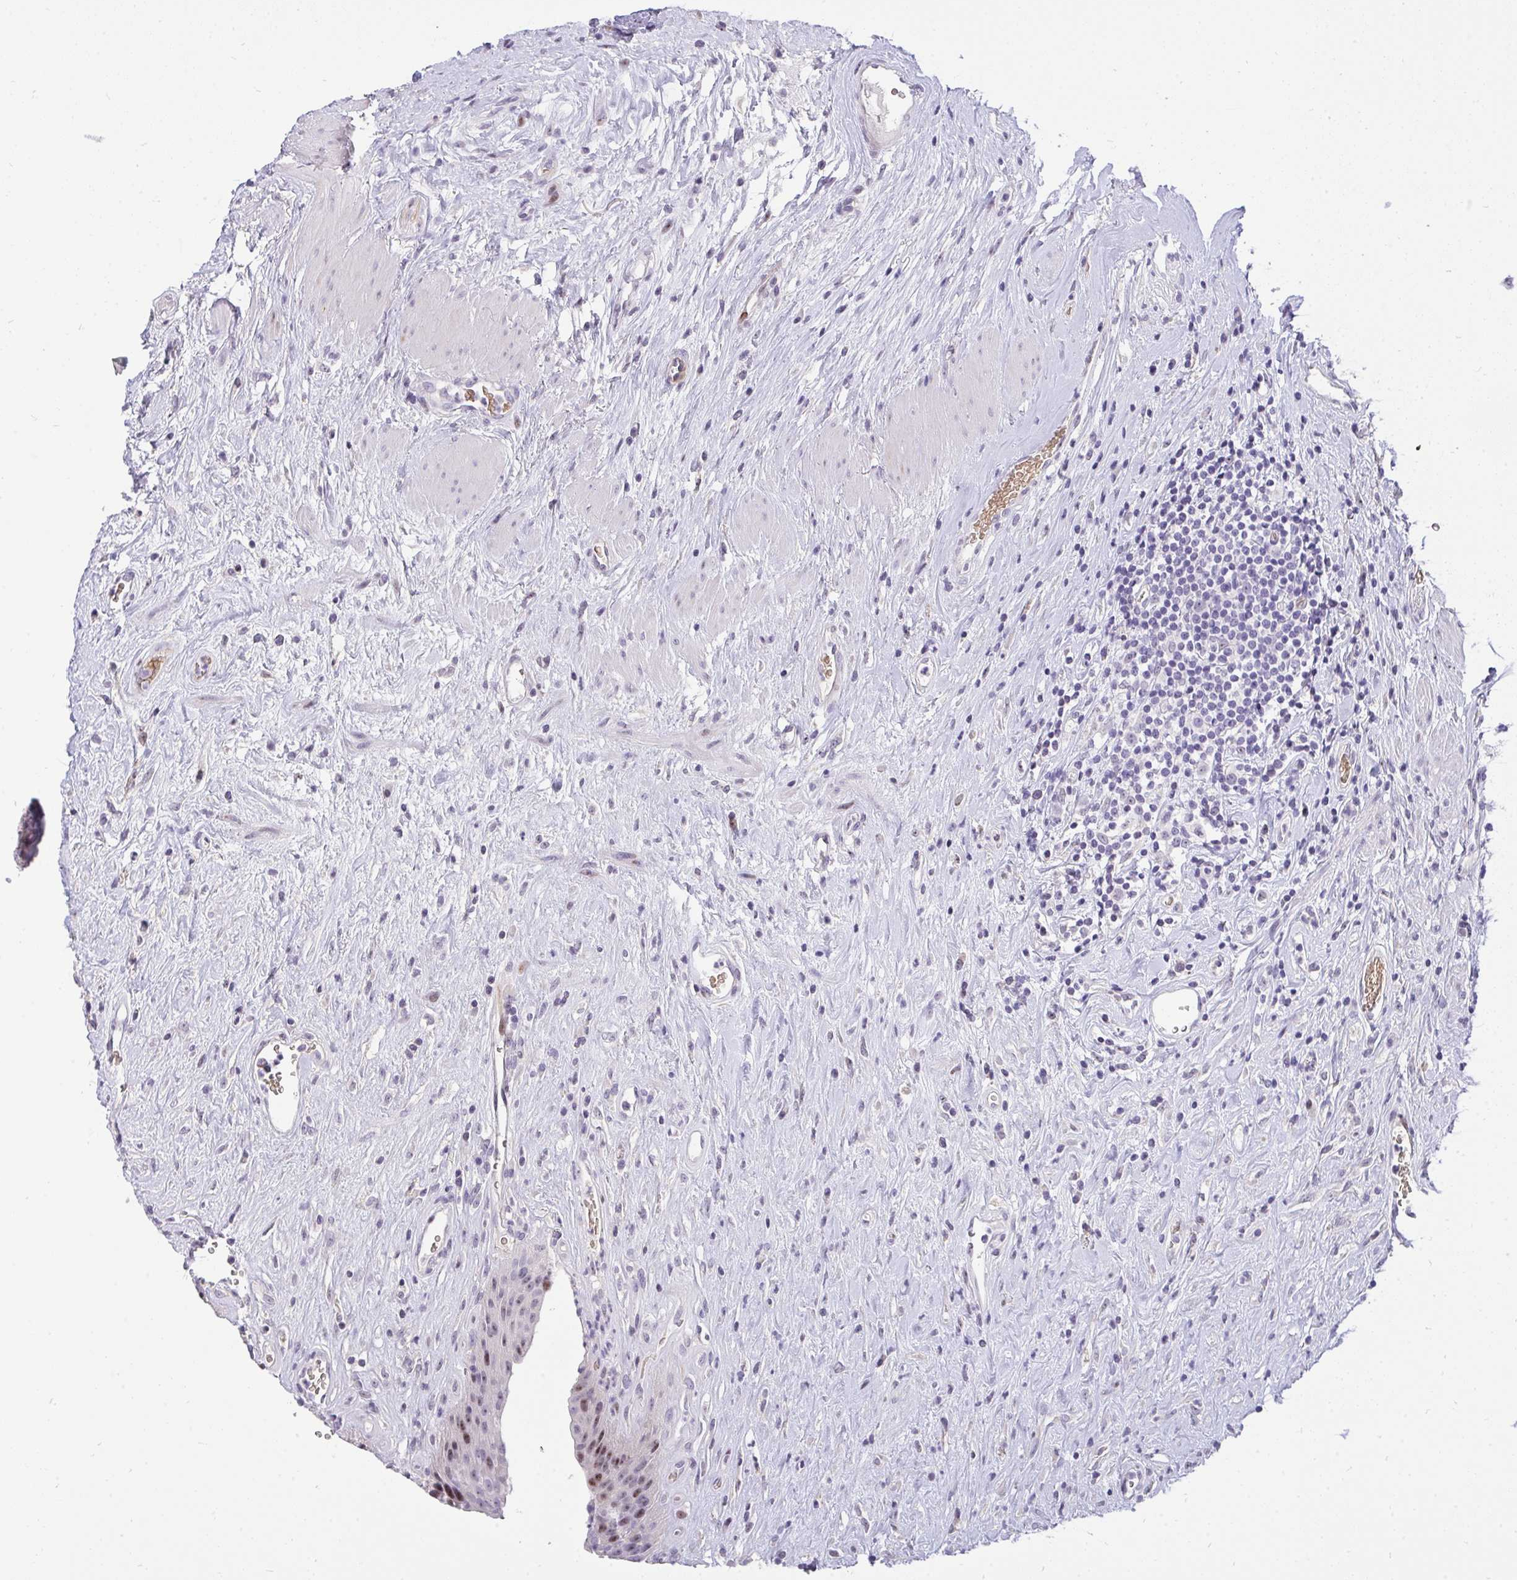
{"staining": {"intensity": "moderate", "quantity": "<25%", "location": "nuclear"}, "tissue": "urinary bladder", "cell_type": "Urothelial cells", "image_type": "normal", "snomed": [{"axis": "morphology", "description": "Normal tissue, NOS"}, {"axis": "topography", "description": "Urinary bladder"}], "caption": "Protein analysis of benign urinary bladder reveals moderate nuclear expression in about <25% of urothelial cells. Immunohistochemistry (ihc) stains the protein of interest in brown and the nuclei are stained blue.", "gene": "PLPPR3", "patient": {"sex": "female", "age": 56}}